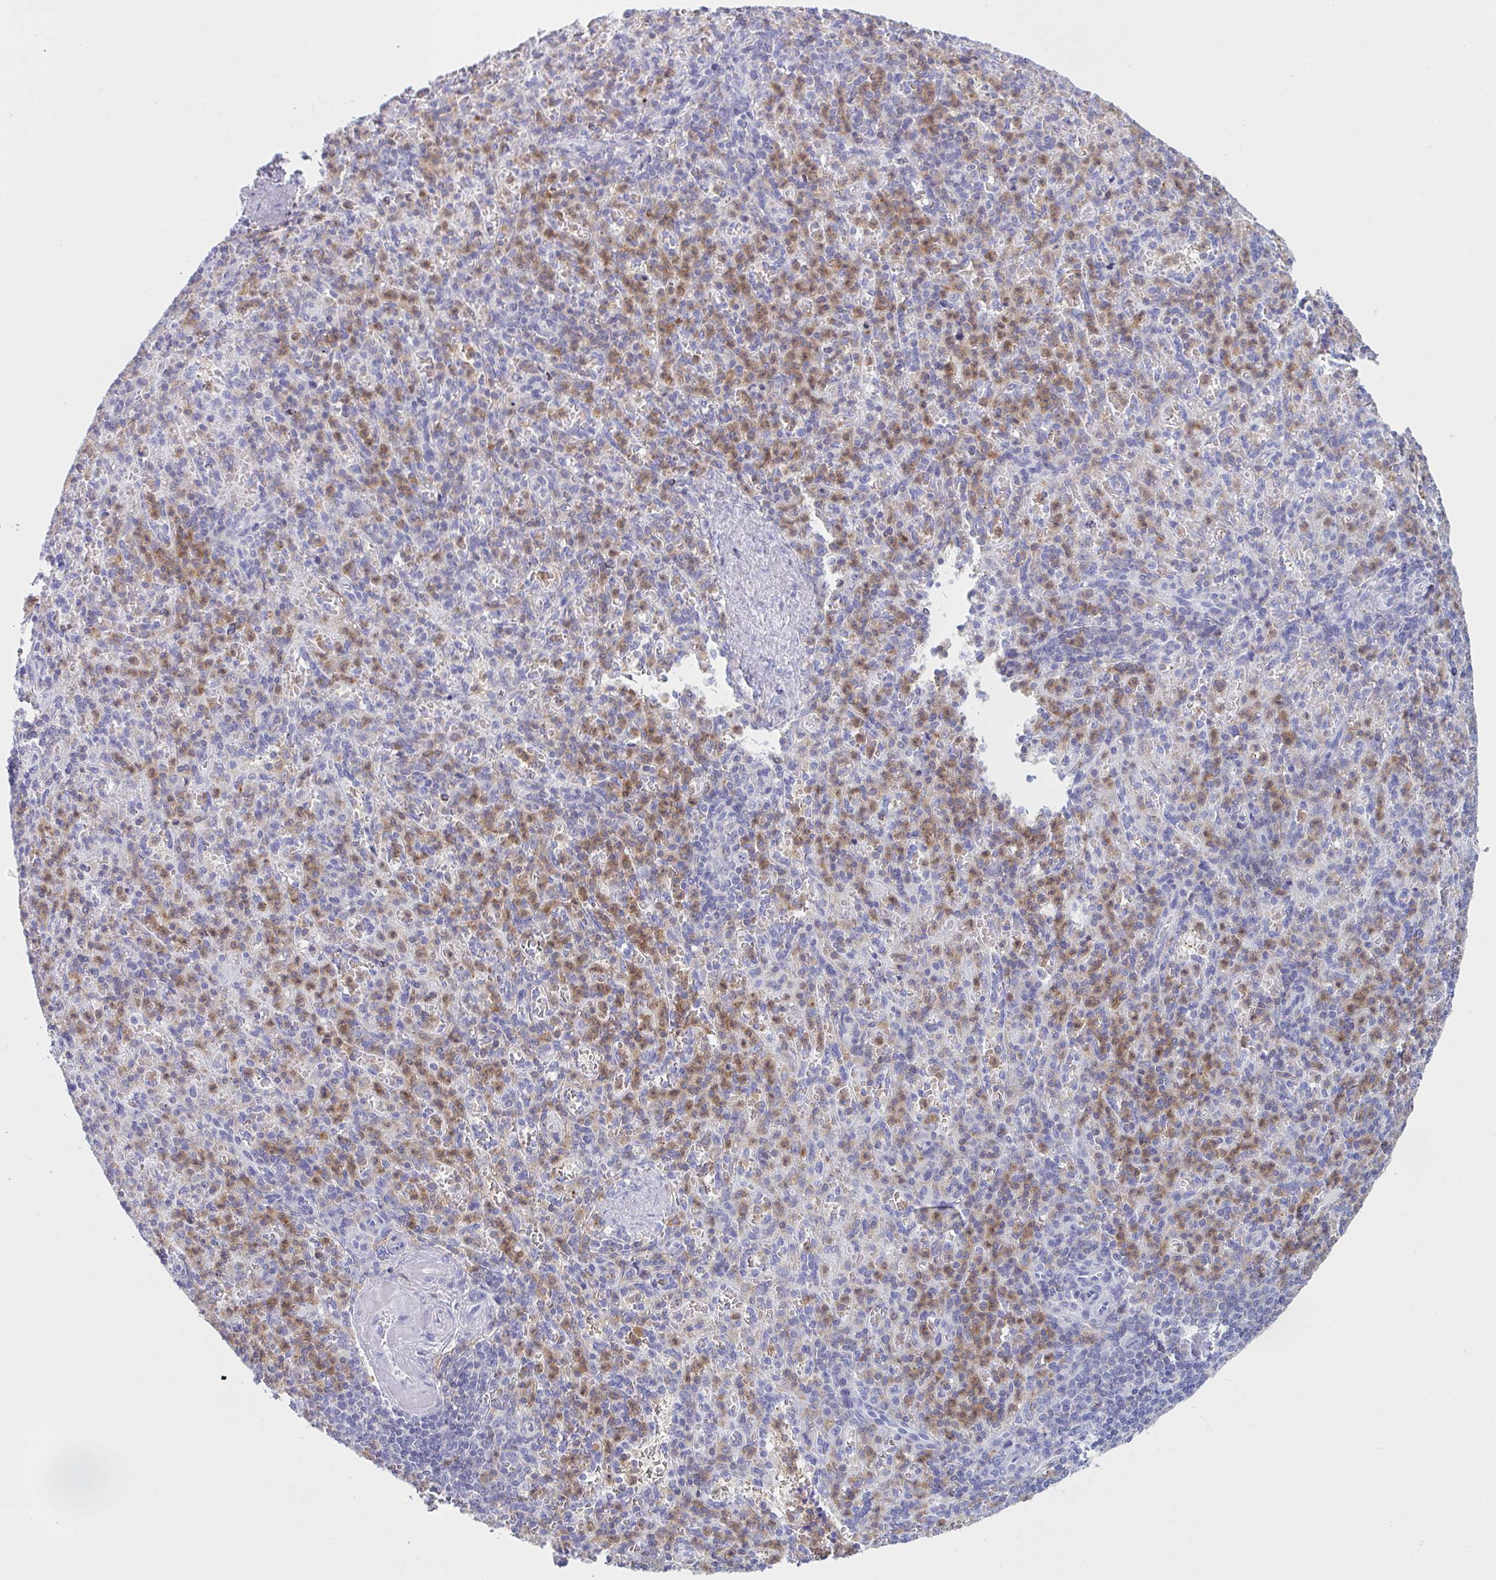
{"staining": {"intensity": "moderate", "quantity": "25%-75%", "location": "cytoplasmic/membranous"}, "tissue": "spleen", "cell_type": "Cells in red pulp", "image_type": "normal", "snomed": [{"axis": "morphology", "description": "Normal tissue, NOS"}, {"axis": "topography", "description": "Spleen"}], "caption": "Immunohistochemistry (IHC) micrograph of unremarkable spleen: human spleen stained using immunohistochemistry reveals medium levels of moderate protein expression localized specifically in the cytoplasmic/membranous of cells in red pulp, appearing as a cytoplasmic/membranous brown color.", "gene": "MYO1F", "patient": {"sex": "female", "age": 74}}